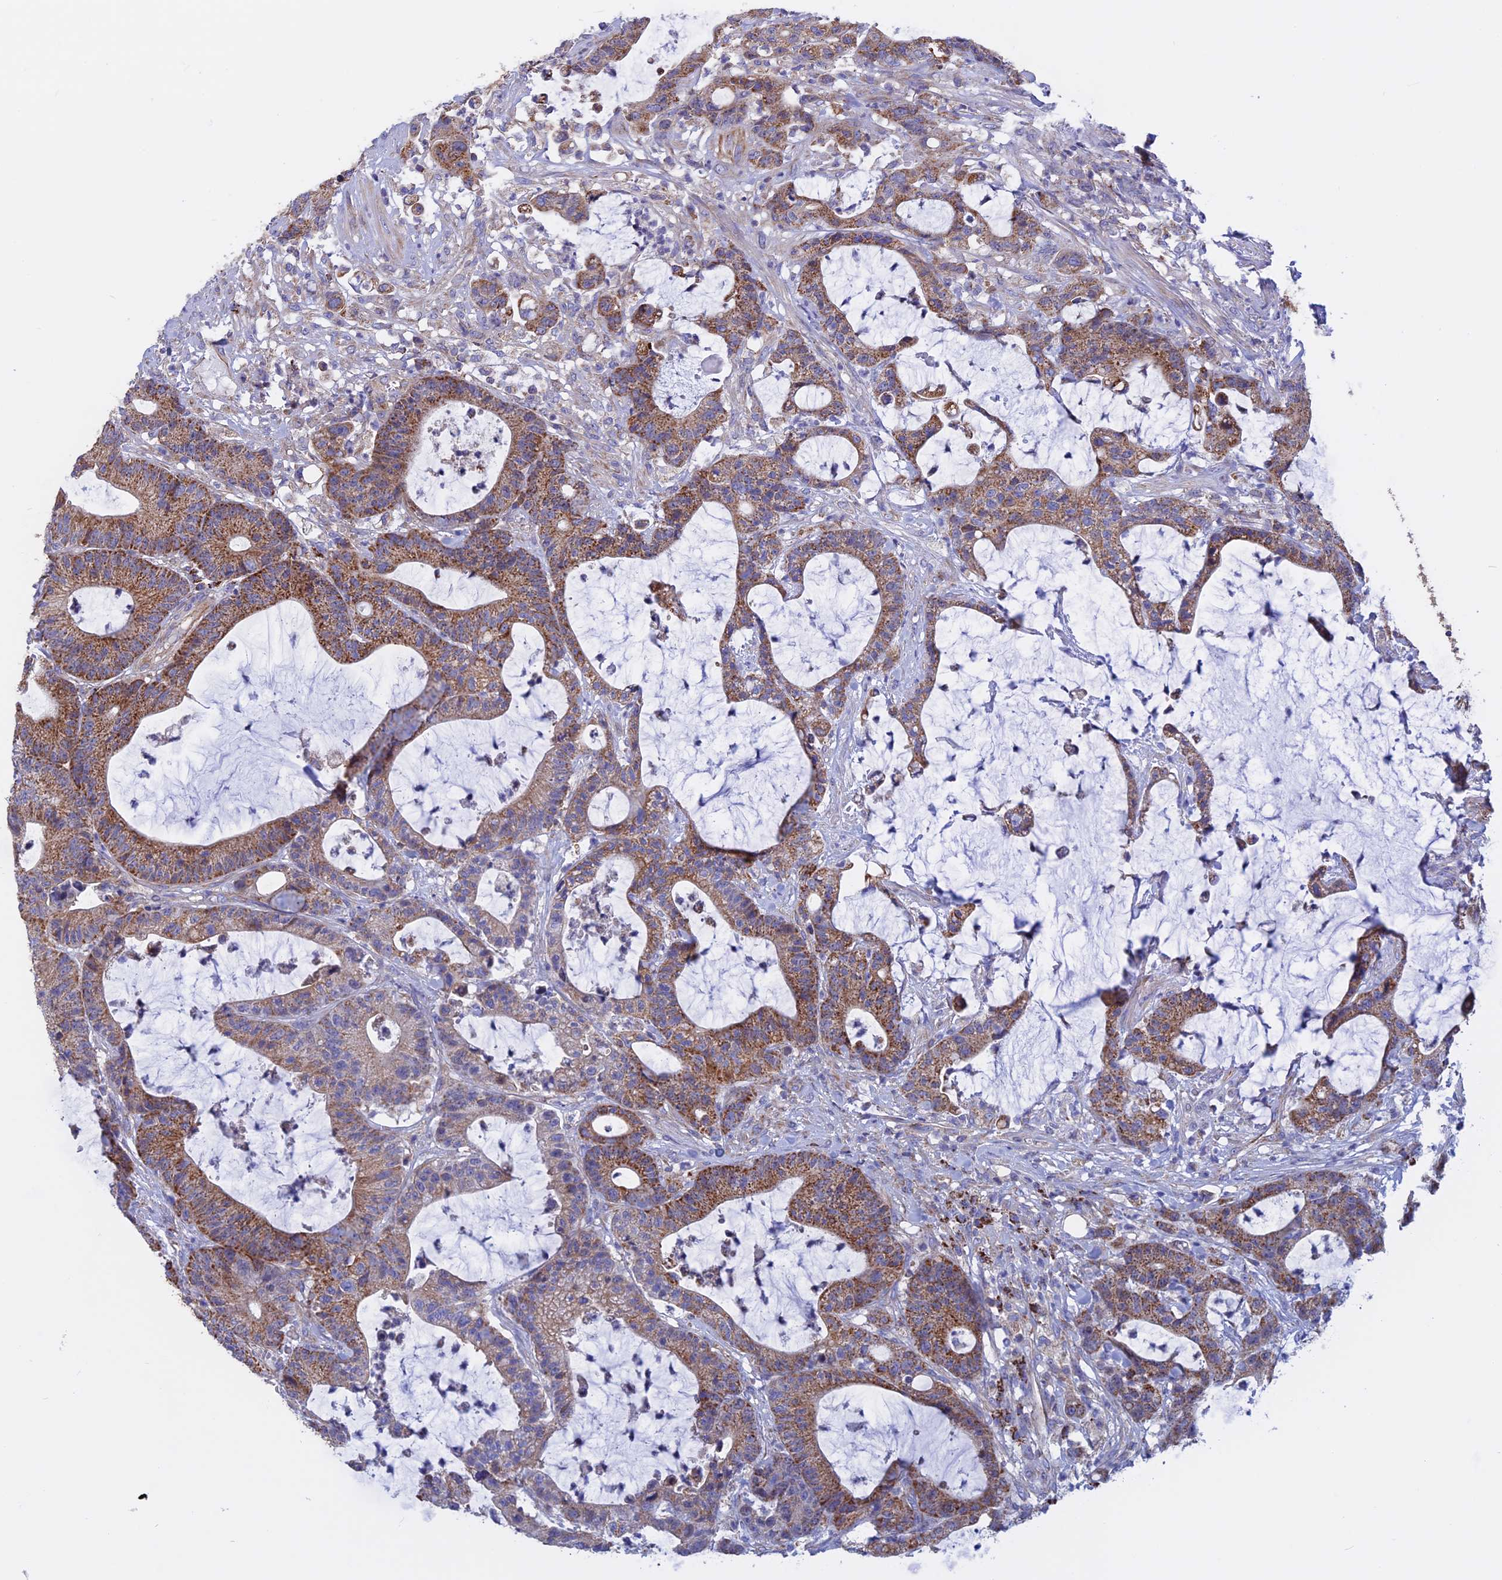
{"staining": {"intensity": "moderate", "quantity": ">75%", "location": "cytoplasmic/membranous"}, "tissue": "colorectal cancer", "cell_type": "Tumor cells", "image_type": "cancer", "snomed": [{"axis": "morphology", "description": "Adenocarcinoma, NOS"}, {"axis": "topography", "description": "Colon"}], "caption": "Human colorectal adenocarcinoma stained for a protein (brown) shows moderate cytoplasmic/membranous positive expression in approximately >75% of tumor cells.", "gene": "GCDH", "patient": {"sex": "female", "age": 84}}